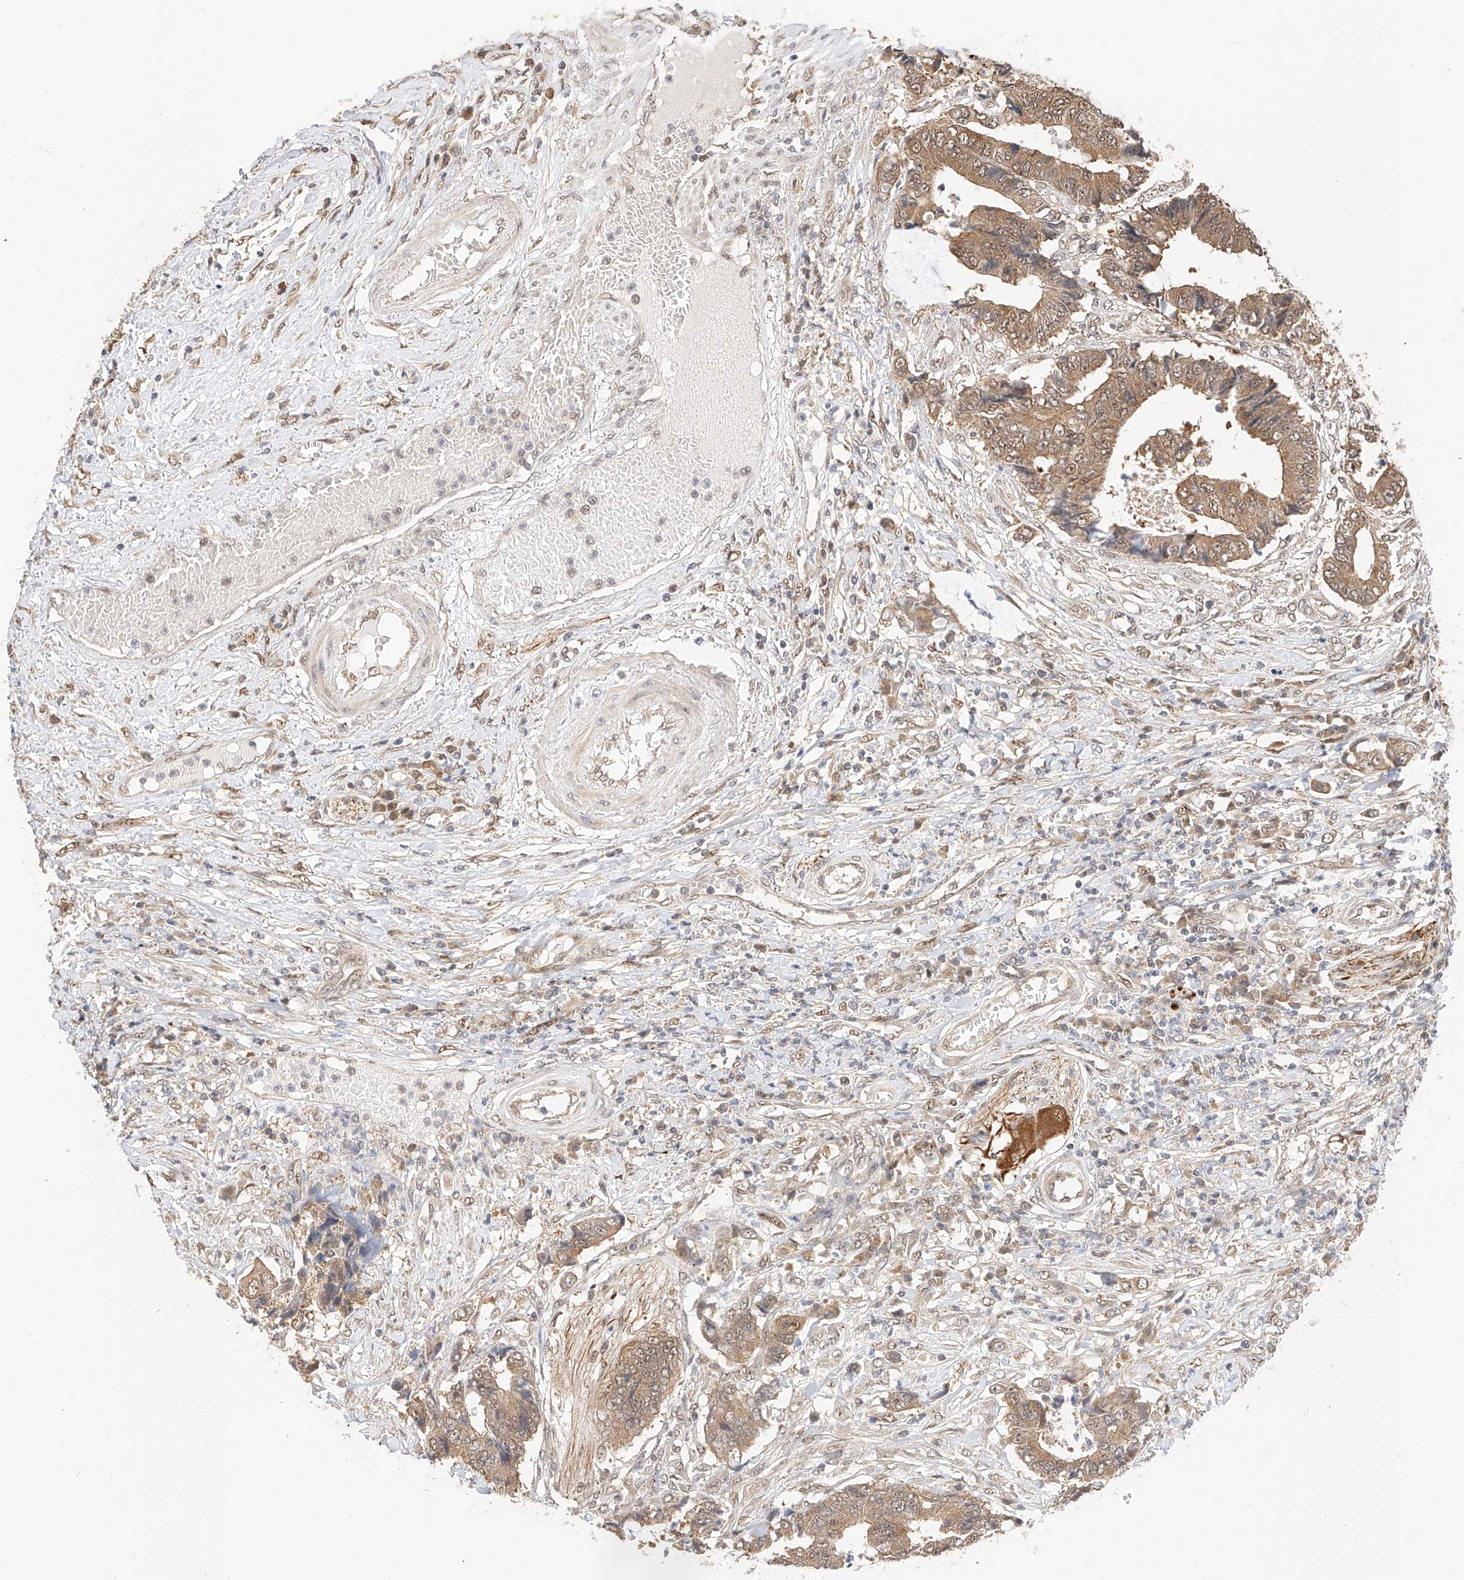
{"staining": {"intensity": "moderate", "quantity": ">75%", "location": "cytoplasmic/membranous,nuclear"}, "tissue": "colorectal cancer", "cell_type": "Tumor cells", "image_type": "cancer", "snomed": [{"axis": "morphology", "description": "Adenocarcinoma, NOS"}, {"axis": "topography", "description": "Rectum"}], "caption": "Protein staining displays moderate cytoplasmic/membranous and nuclear positivity in about >75% of tumor cells in adenocarcinoma (colorectal).", "gene": "EIF4H", "patient": {"sex": "male", "age": 84}}